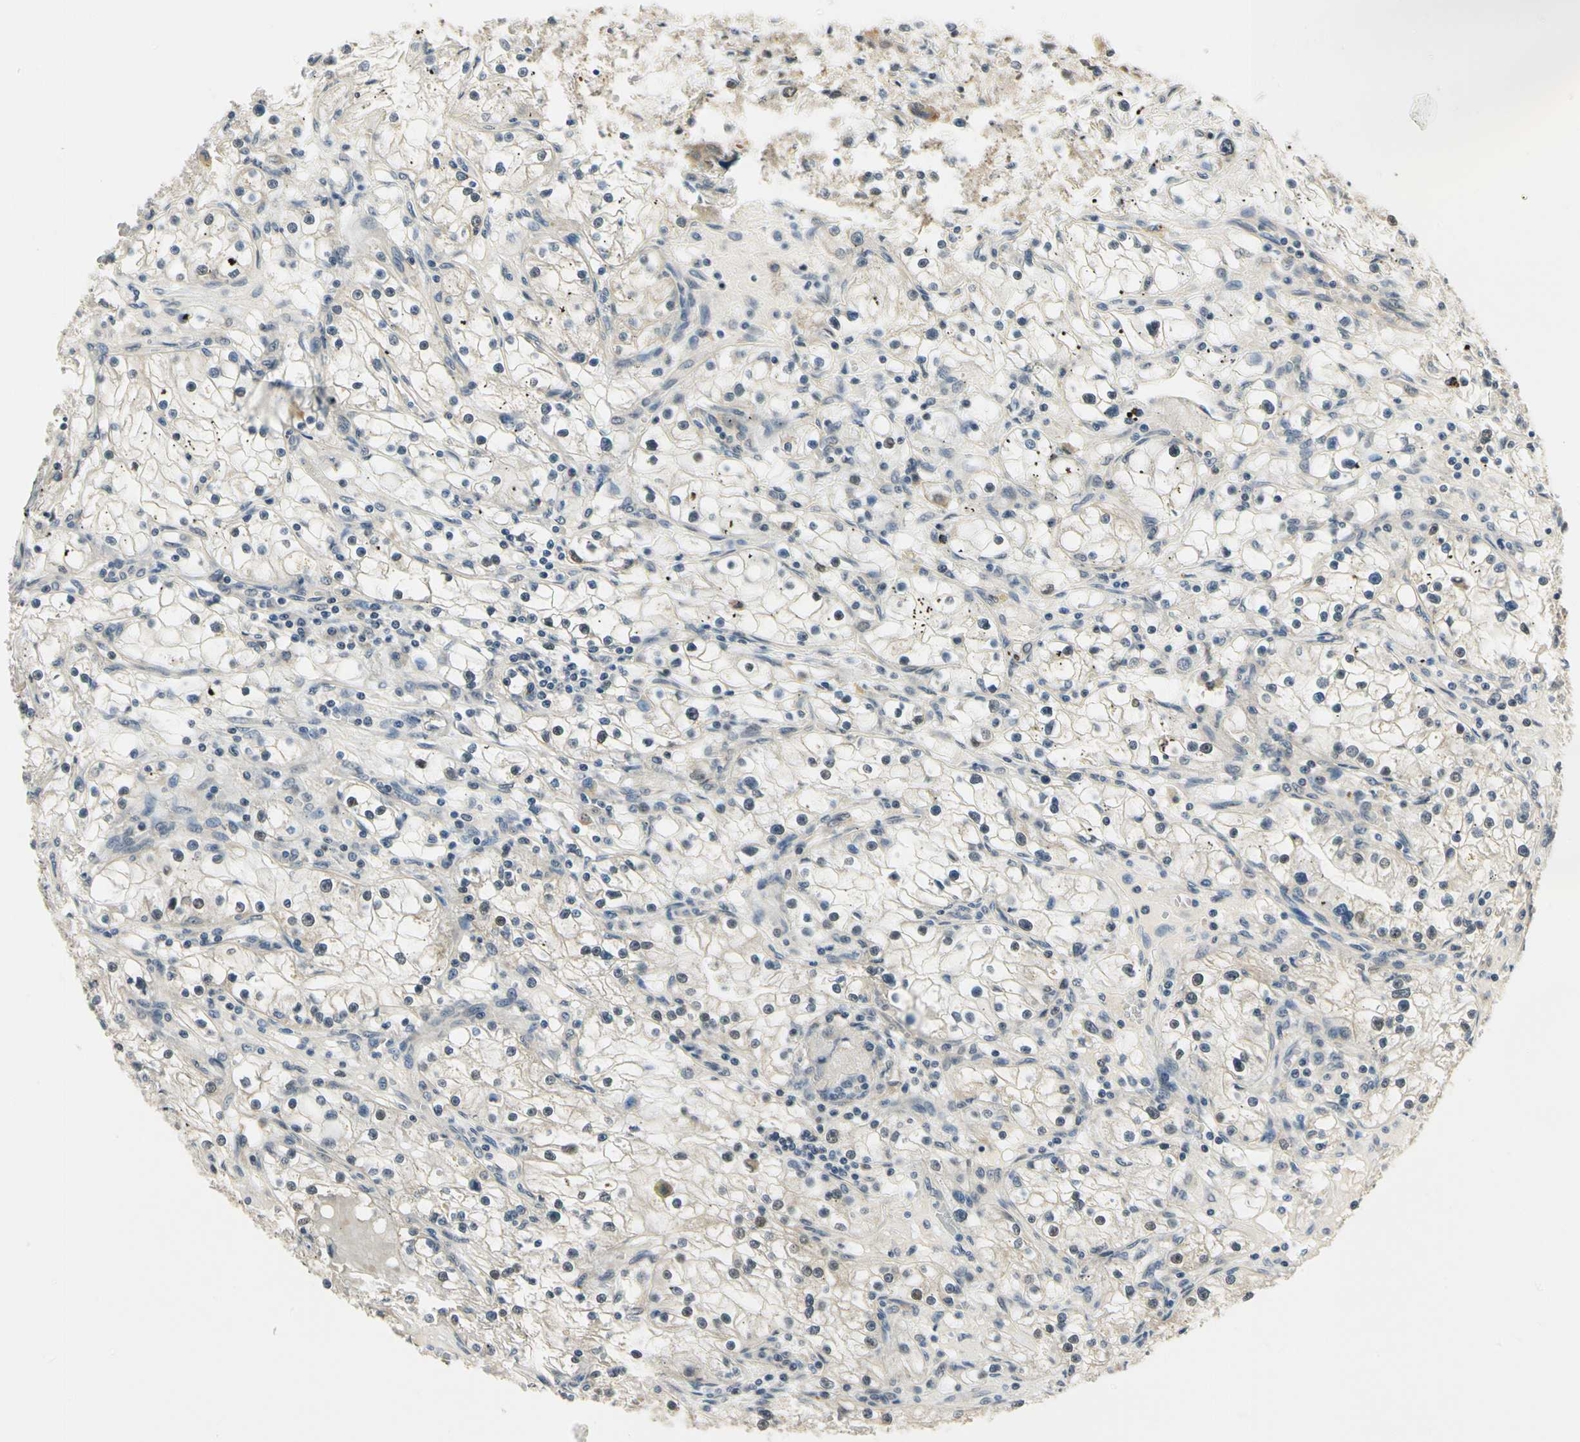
{"staining": {"intensity": "negative", "quantity": "none", "location": "none"}, "tissue": "renal cancer", "cell_type": "Tumor cells", "image_type": "cancer", "snomed": [{"axis": "morphology", "description": "Adenocarcinoma, NOS"}, {"axis": "topography", "description": "Kidney"}], "caption": "There is no significant expression in tumor cells of renal adenocarcinoma. (Stains: DAB (3,3'-diaminobenzidine) immunohistochemistry (IHC) with hematoxylin counter stain, Microscopy: brightfield microscopy at high magnification).", "gene": "PDK2", "patient": {"sex": "male", "age": 56}}